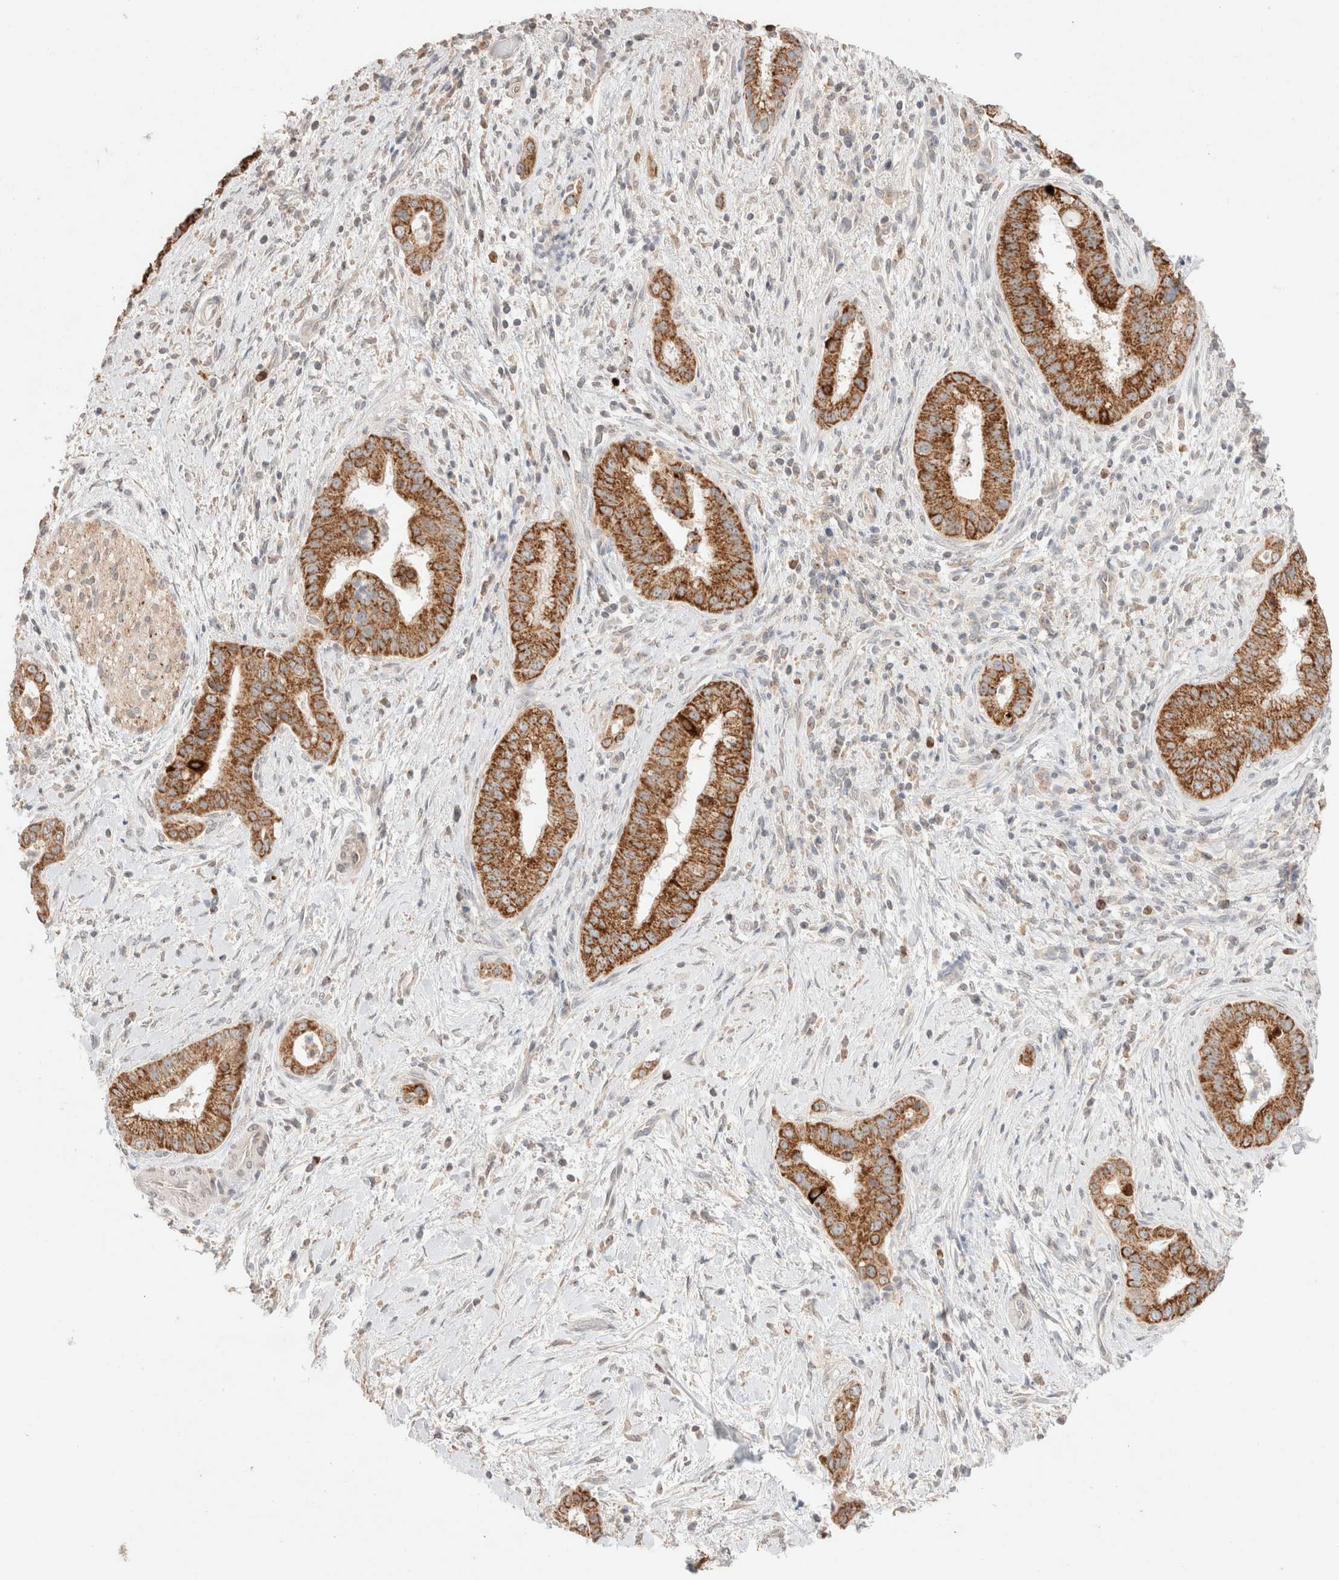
{"staining": {"intensity": "strong", "quantity": ">75%", "location": "cytoplasmic/membranous"}, "tissue": "liver cancer", "cell_type": "Tumor cells", "image_type": "cancer", "snomed": [{"axis": "morphology", "description": "Cholangiocarcinoma"}, {"axis": "topography", "description": "Liver"}], "caption": "Human liver cholangiocarcinoma stained for a protein (brown) reveals strong cytoplasmic/membranous positive staining in approximately >75% of tumor cells.", "gene": "TRIM41", "patient": {"sex": "female", "age": 54}}